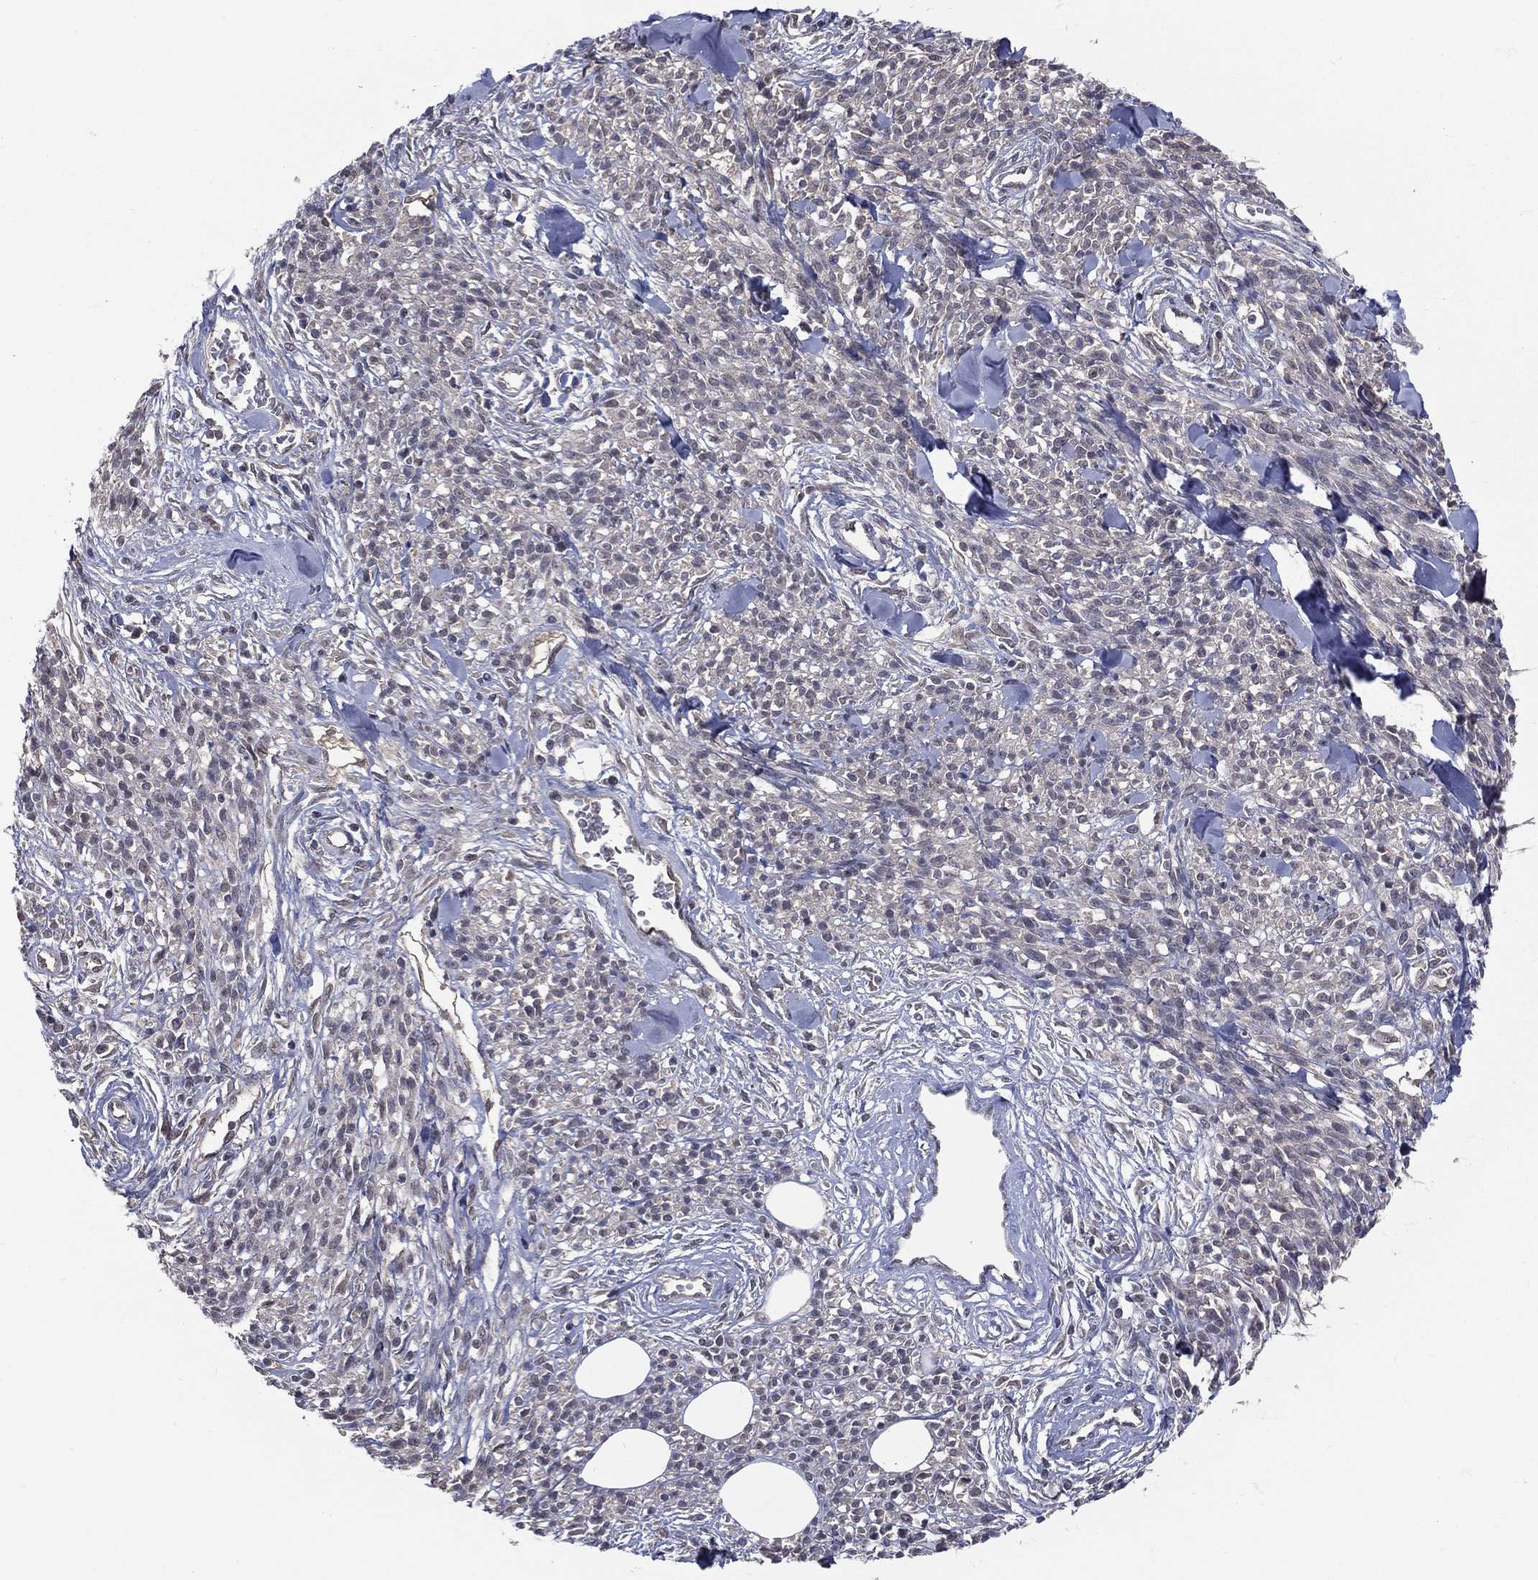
{"staining": {"intensity": "negative", "quantity": "none", "location": "none"}, "tissue": "melanoma", "cell_type": "Tumor cells", "image_type": "cancer", "snomed": [{"axis": "morphology", "description": "Malignant melanoma, NOS"}, {"axis": "topography", "description": "Skin"}, {"axis": "topography", "description": "Skin of trunk"}], "caption": "Tumor cells show no significant positivity in melanoma.", "gene": "DLG4", "patient": {"sex": "male", "age": 74}}